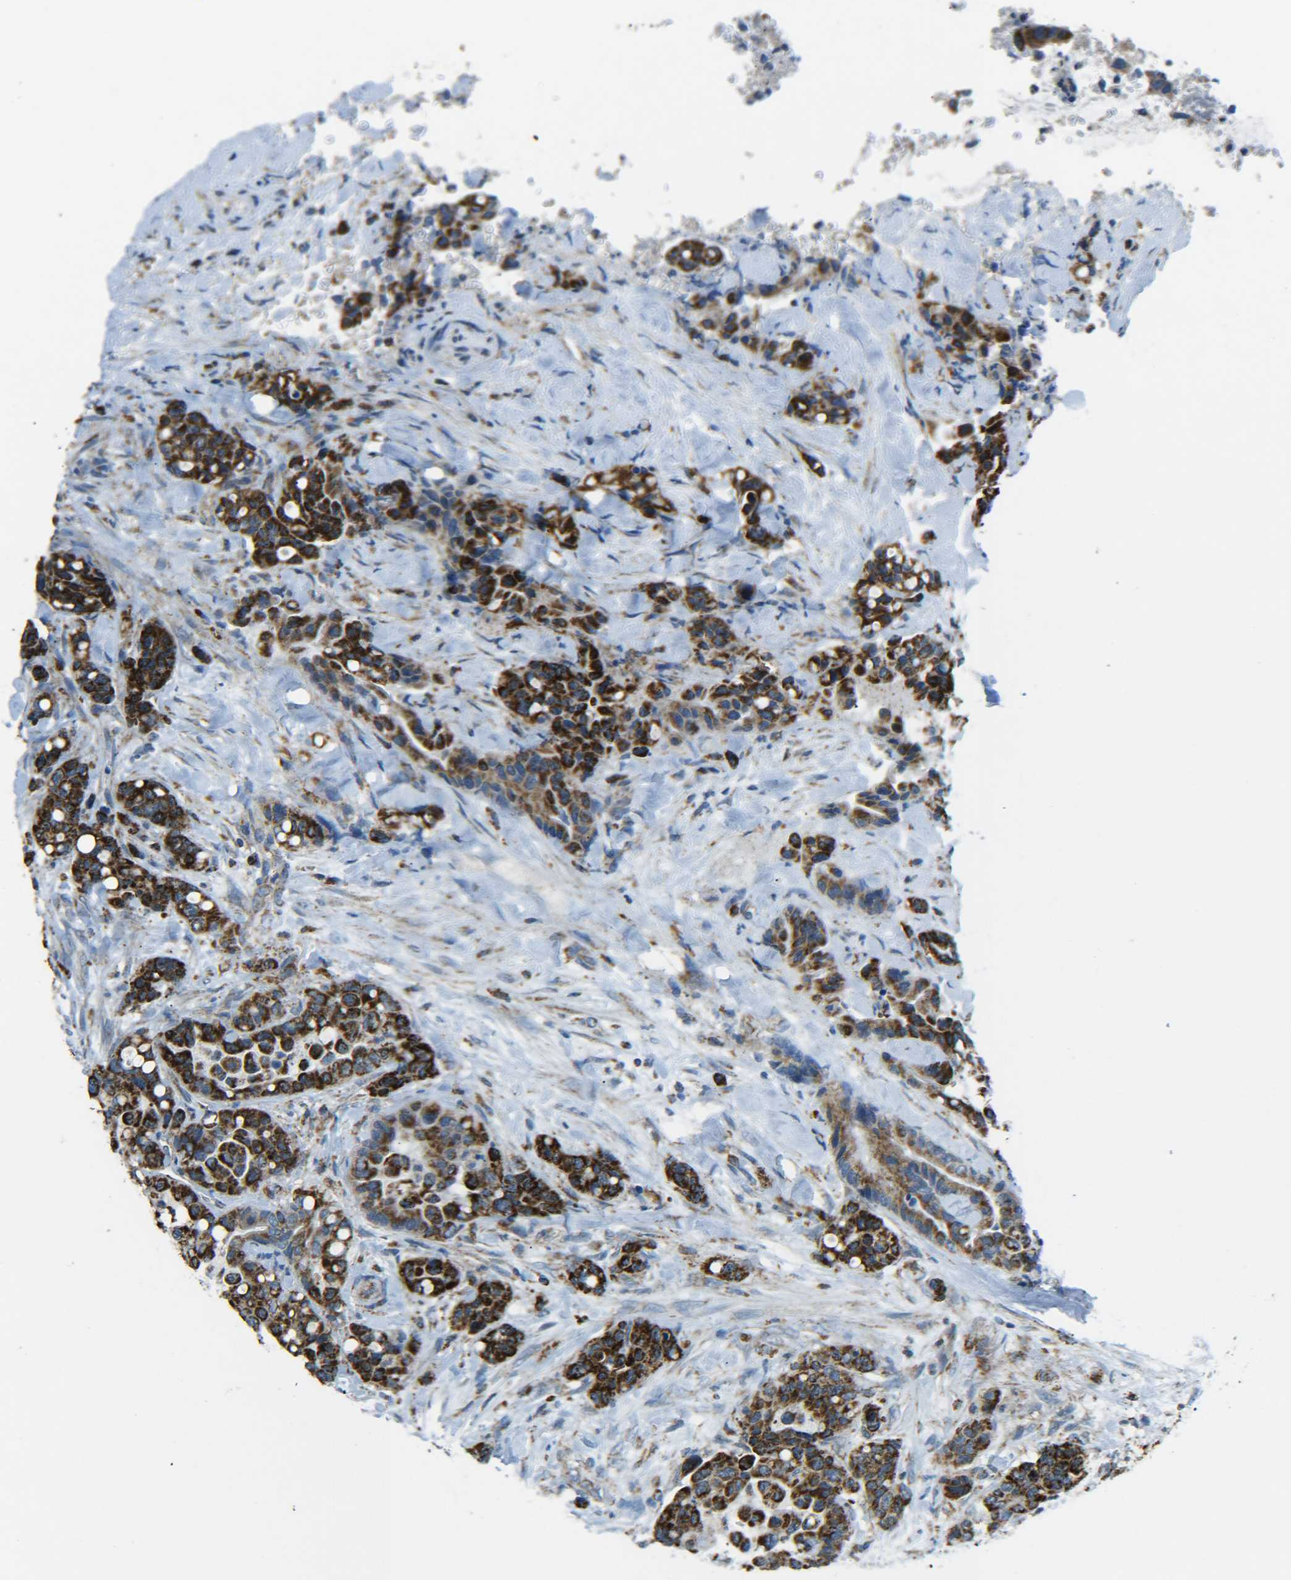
{"staining": {"intensity": "strong", "quantity": ">75%", "location": "cytoplasmic/membranous"}, "tissue": "colorectal cancer", "cell_type": "Tumor cells", "image_type": "cancer", "snomed": [{"axis": "morphology", "description": "Normal tissue, NOS"}, {"axis": "morphology", "description": "Adenocarcinoma, NOS"}, {"axis": "topography", "description": "Colon"}], "caption": "Immunohistochemical staining of human adenocarcinoma (colorectal) shows high levels of strong cytoplasmic/membranous protein positivity in about >75% of tumor cells.", "gene": "CYB5R1", "patient": {"sex": "male", "age": 82}}